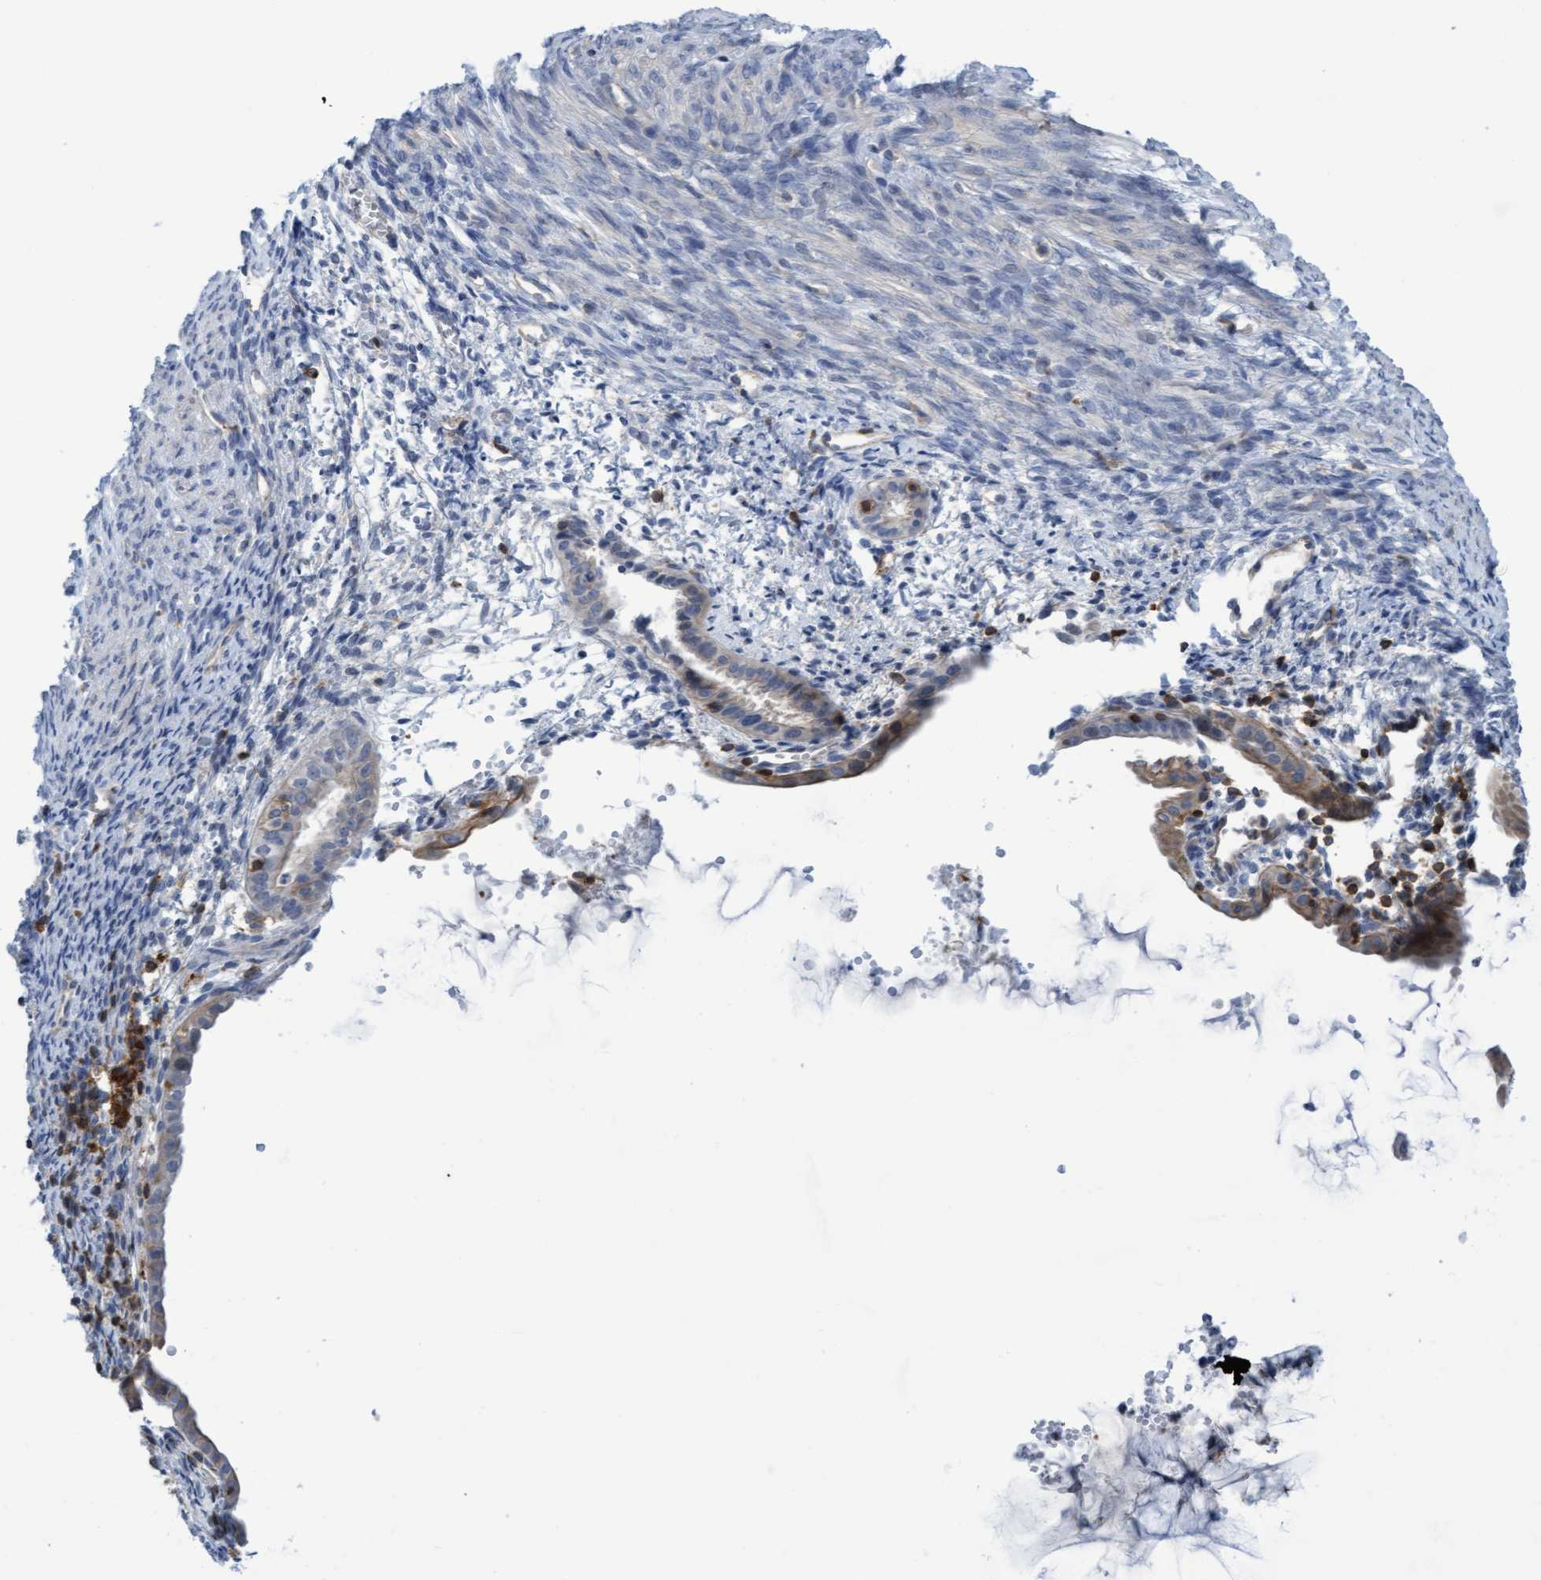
{"staining": {"intensity": "weak", "quantity": "<25%", "location": "cytoplasmic/membranous"}, "tissue": "cervical cancer", "cell_type": "Tumor cells", "image_type": "cancer", "snomed": [{"axis": "morphology", "description": "Normal tissue, NOS"}, {"axis": "morphology", "description": "Adenocarcinoma, NOS"}, {"axis": "topography", "description": "Cervix"}, {"axis": "topography", "description": "Endometrium"}], "caption": "High magnification brightfield microscopy of cervical cancer (adenocarcinoma) stained with DAB (3,3'-diaminobenzidine) (brown) and counterstained with hematoxylin (blue): tumor cells show no significant positivity. (Immunohistochemistry, brightfield microscopy, high magnification).", "gene": "FNBP1", "patient": {"sex": "female", "age": 86}}